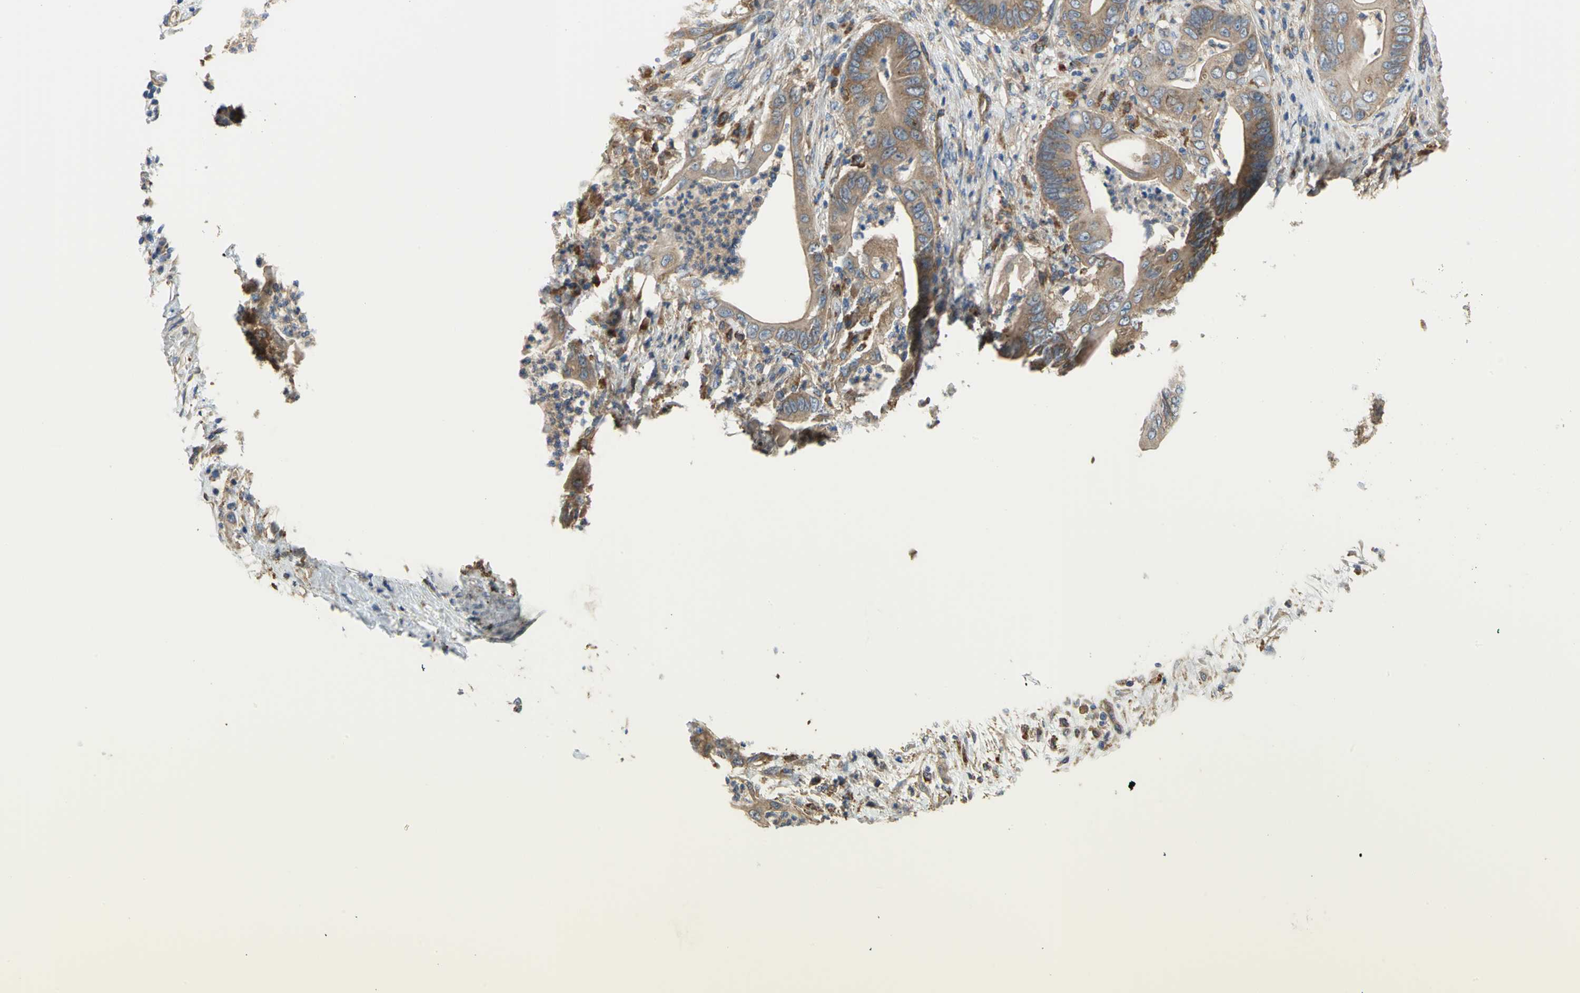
{"staining": {"intensity": "moderate", "quantity": "25%-75%", "location": "cytoplasmic/membranous"}, "tissue": "stomach cancer", "cell_type": "Tumor cells", "image_type": "cancer", "snomed": [{"axis": "morphology", "description": "Adenocarcinoma, NOS"}, {"axis": "topography", "description": "Stomach"}], "caption": "IHC histopathology image of neoplastic tissue: human adenocarcinoma (stomach) stained using IHC shows medium levels of moderate protein expression localized specifically in the cytoplasmic/membranous of tumor cells, appearing as a cytoplasmic/membranous brown color.", "gene": "DIAPH2", "patient": {"sex": "female", "age": 73}}